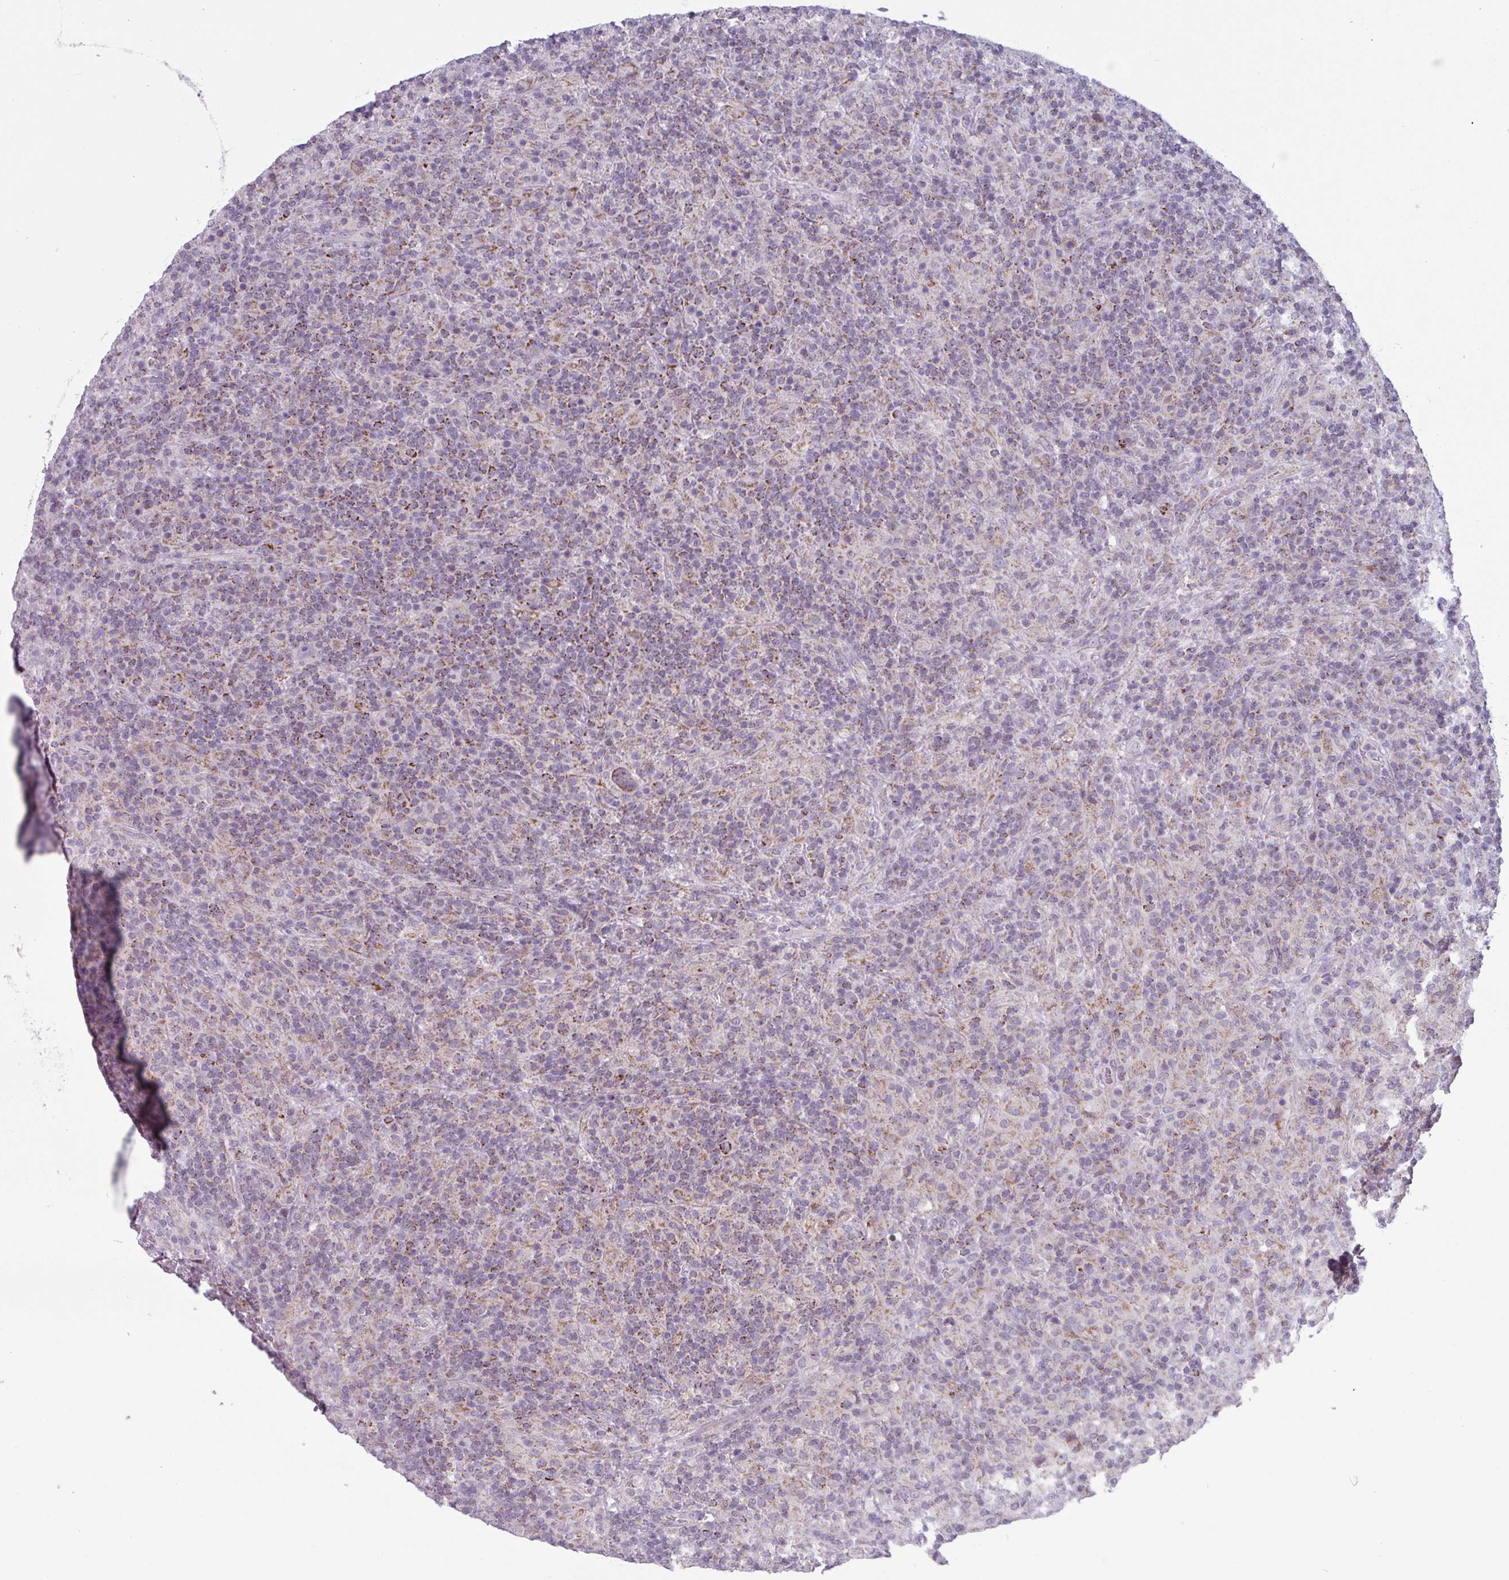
{"staining": {"intensity": "moderate", "quantity": "25%-75%", "location": "cytoplasmic/membranous"}, "tissue": "lymphoma", "cell_type": "Tumor cells", "image_type": "cancer", "snomed": [{"axis": "morphology", "description": "Hodgkin's disease, NOS"}, {"axis": "topography", "description": "Lymph node"}], "caption": "DAB immunohistochemical staining of lymphoma reveals moderate cytoplasmic/membranous protein positivity in approximately 25%-75% of tumor cells.", "gene": "ZNF615", "patient": {"sex": "male", "age": 70}}